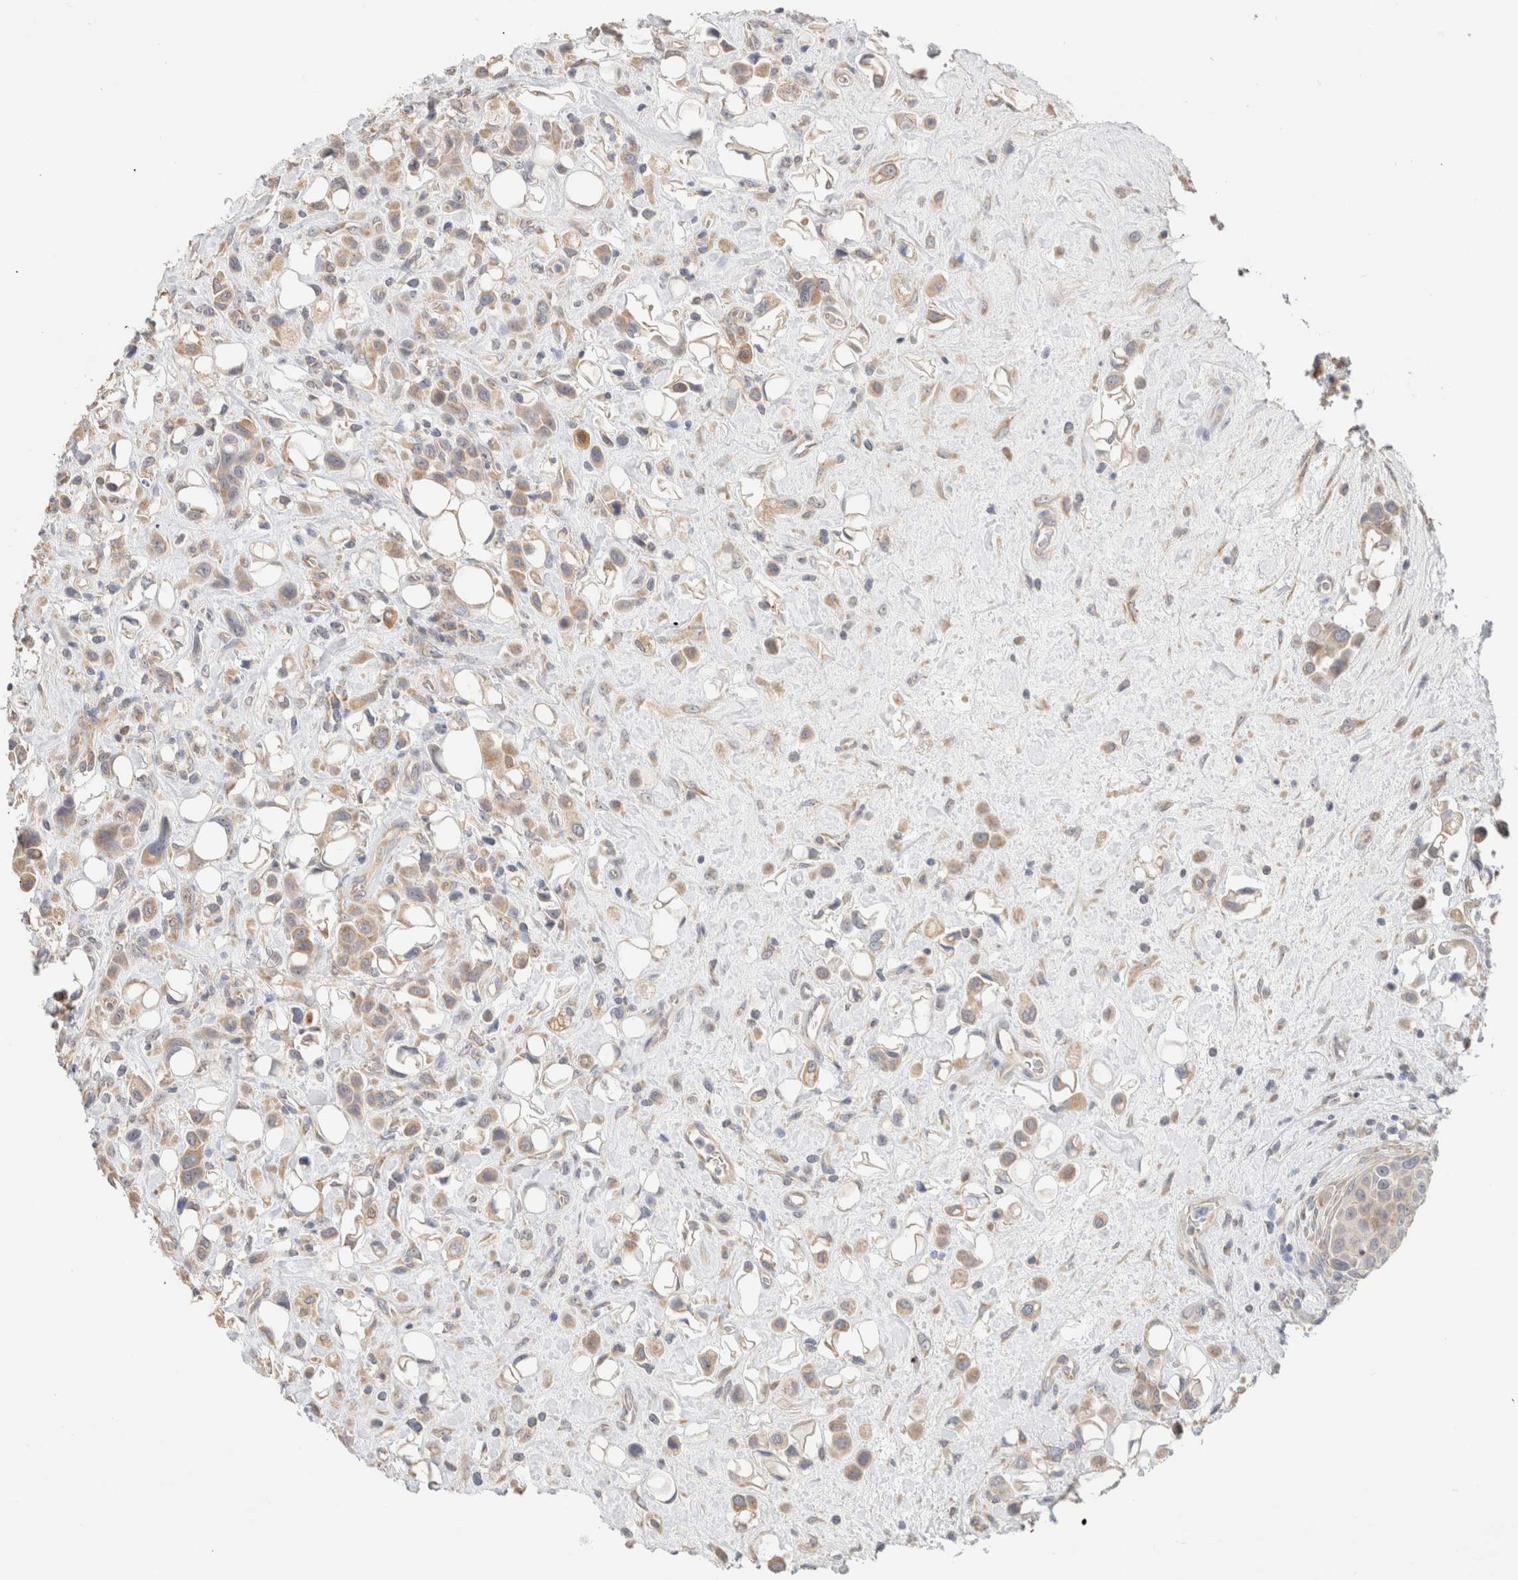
{"staining": {"intensity": "weak", "quantity": ">75%", "location": "cytoplasmic/membranous"}, "tissue": "urothelial cancer", "cell_type": "Tumor cells", "image_type": "cancer", "snomed": [{"axis": "morphology", "description": "Urothelial carcinoma, High grade"}, {"axis": "topography", "description": "Urinary bladder"}], "caption": "Immunohistochemical staining of human urothelial cancer reveals weak cytoplasmic/membranous protein staining in about >75% of tumor cells.", "gene": "CA13", "patient": {"sex": "male", "age": 50}}